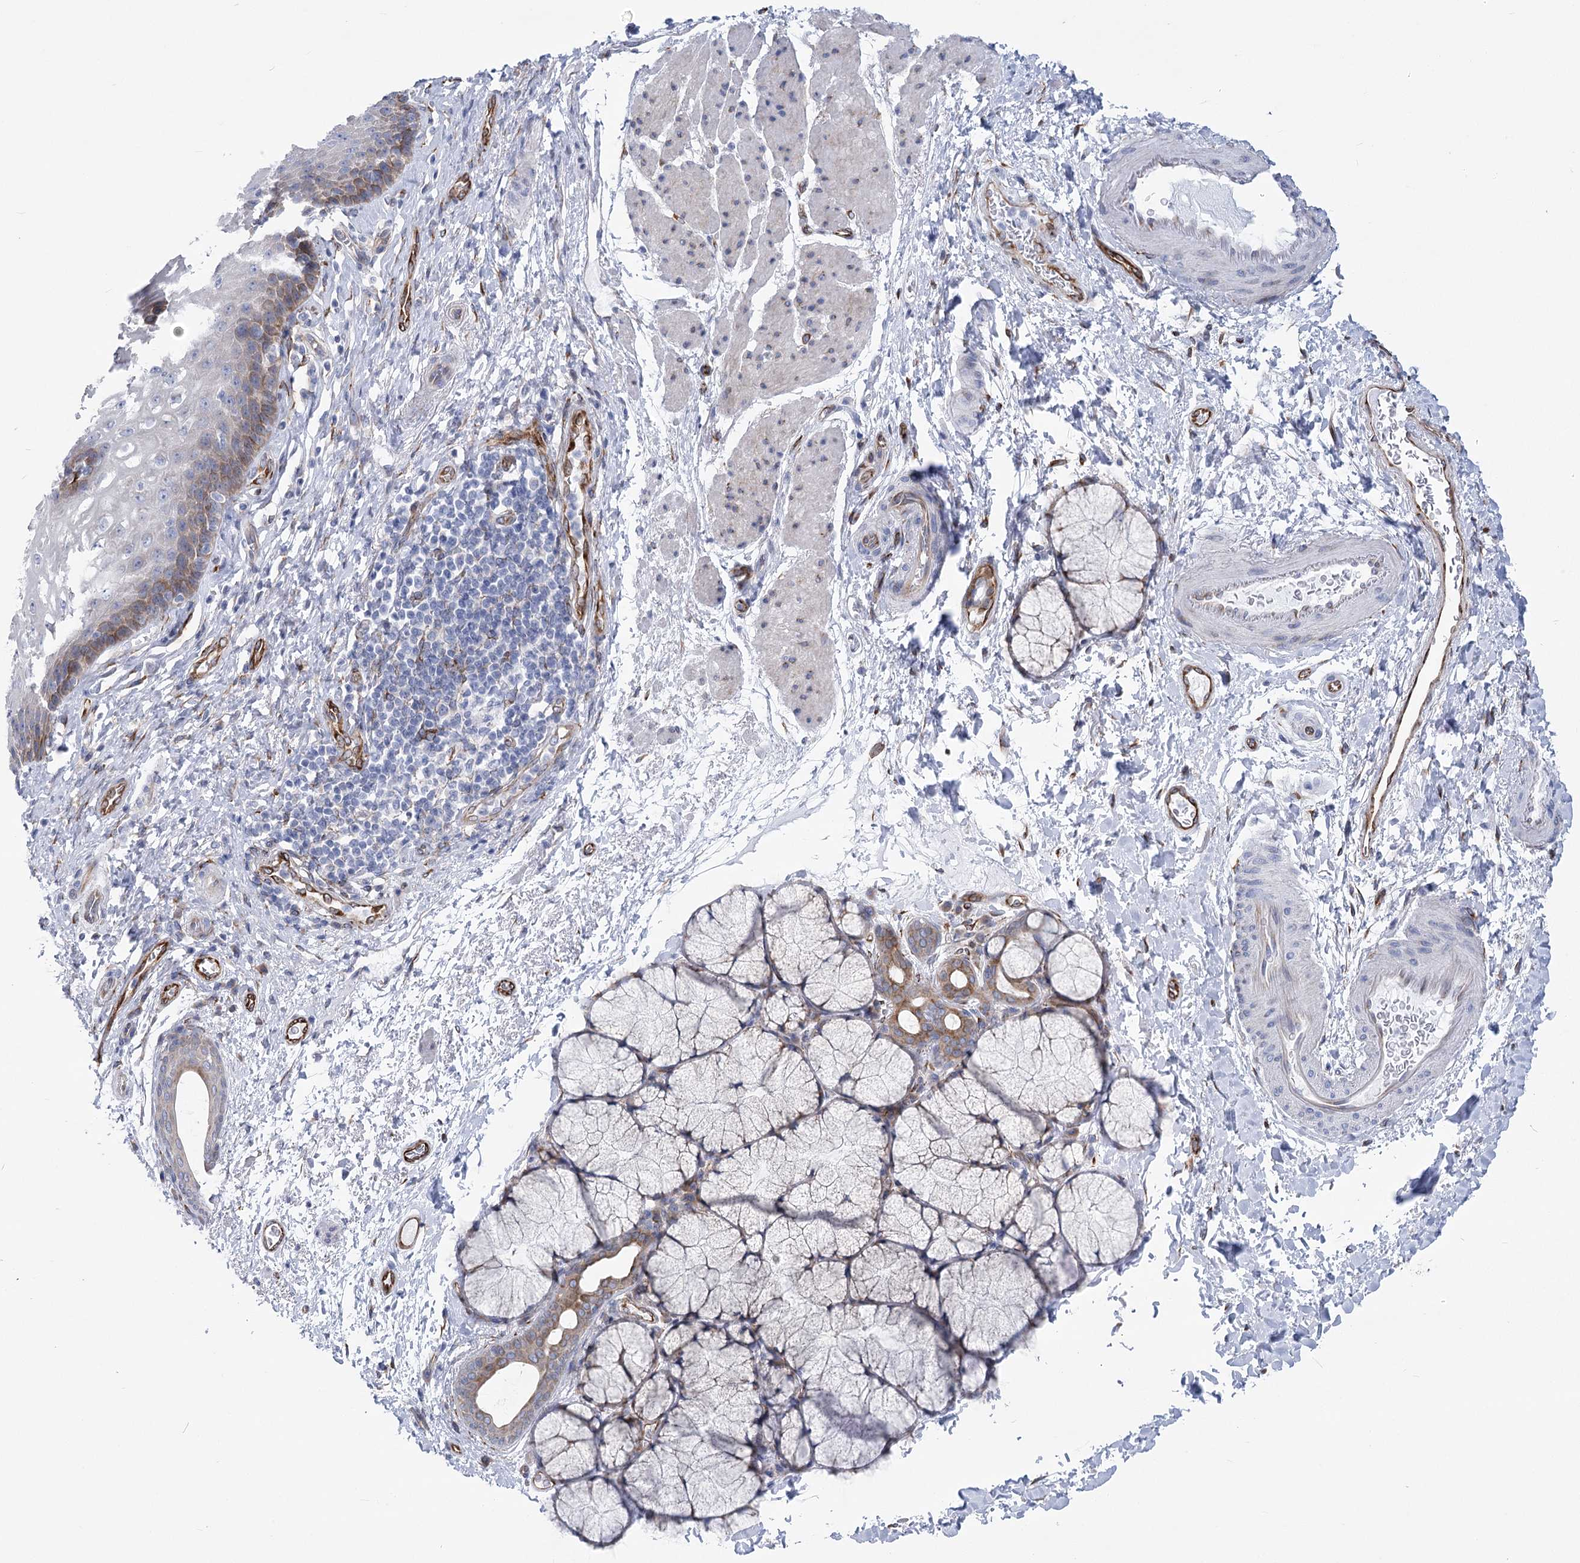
{"staining": {"intensity": "moderate", "quantity": "<25%", "location": "cytoplasmic/membranous"}, "tissue": "esophagus", "cell_type": "Squamous epithelial cells", "image_type": "normal", "snomed": [{"axis": "morphology", "description": "Normal tissue, NOS"}, {"axis": "topography", "description": "Esophagus"}], "caption": "A brown stain highlights moderate cytoplasmic/membranous staining of a protein in squamous epithelial cells of unremarkable esophagus. The protein is shown in brown color, while the nuclei are stained blue.", "gene": "YTHDC2", "patient": {"sex": "male", "age": 54}}